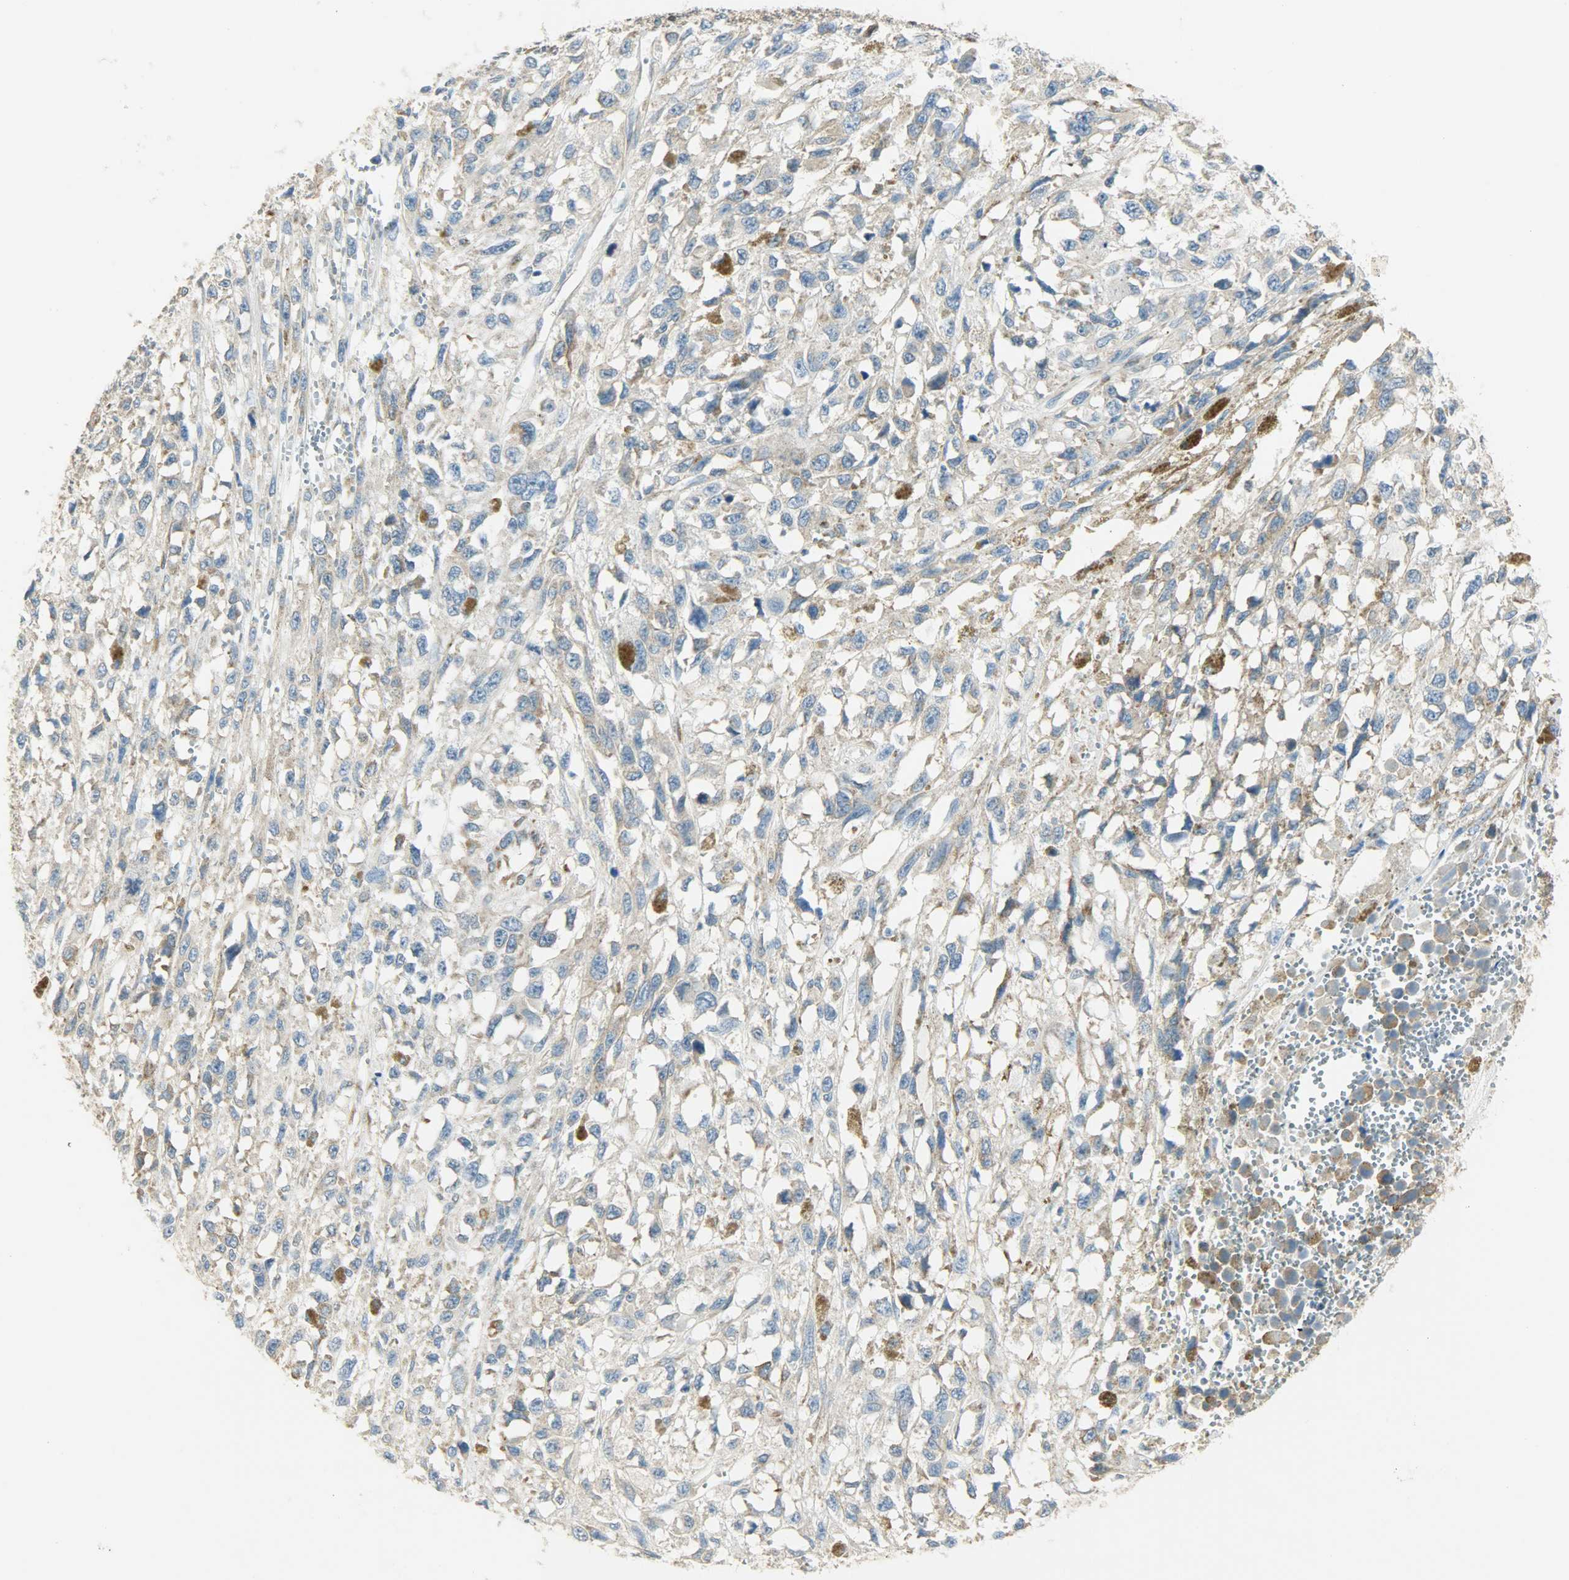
{"staining": {"intensity": "moderate", "quantity": "25%-75%", "location": "cytoplasmic/membranous"}, "tissue": "melanoma", "cell_type": "Tumor cells", "image_type": "cancer", "snomed": [{"axis": "morphology", "description": "Malignant melanoma, Metastatic site"}, {"axis": "topography", "description": "Lymph node"}], "caption": "Moderate cytoplasmic/membranous positivity is identified in about 25%-75% of tumor cells in melanoma.", "gene": "PKD2", "patient": {"sex": "male", "age": 59}}